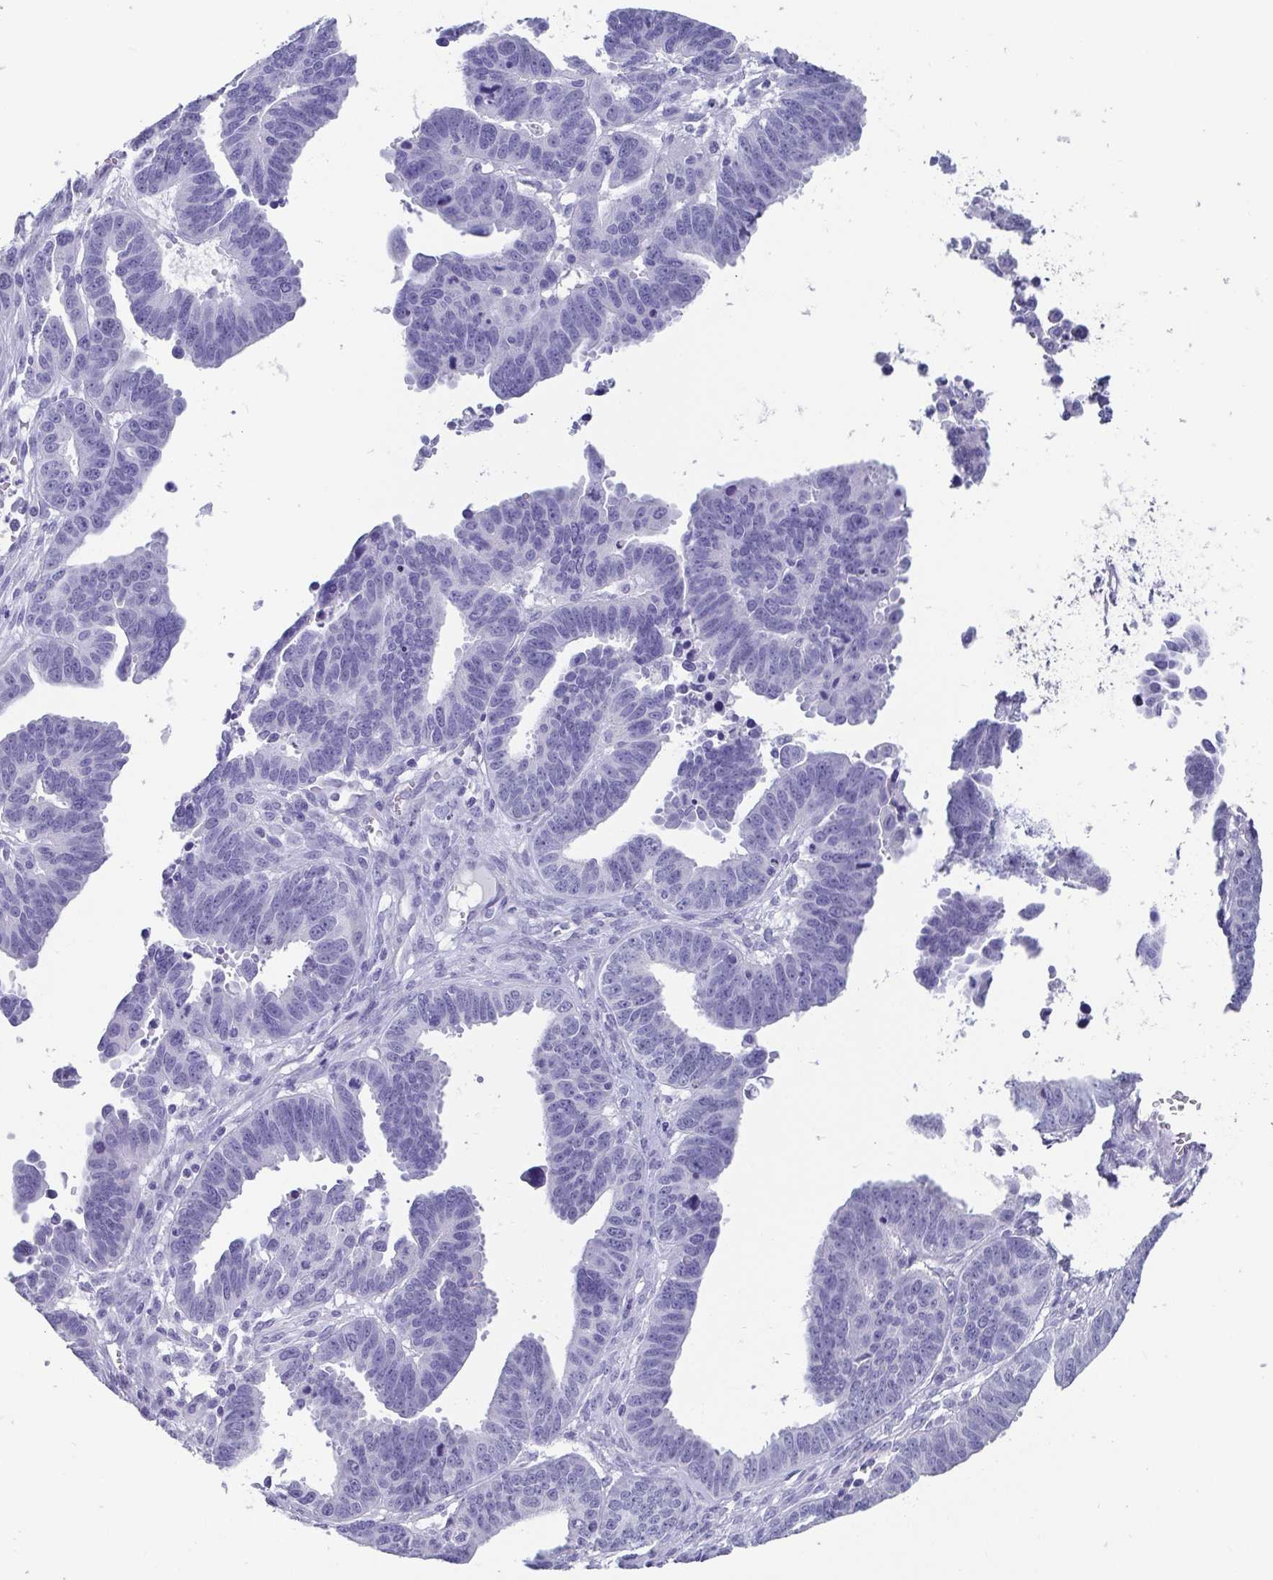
{"staining": {"intensity": "negative", "quantity": "none", "location": "none"}, "tissue": "ovarian cancer", "cell_type": "Tumor cells", "image_type": "cancer", "snomed": [{"axis": "morphology", "description": "Carcinoma, endometroid"}, {"axis": "morphology", "description": "Cystadenocarcinoma, serous, NOS"}, {"axis": "topography", "description": "Ovary"}], "caption": "The micrograph reveals no staining of tumor cells in endometroid carcinoma (ovarian).", "gene": "SCGN", "patient": {"sex": "female", "age": 45}}